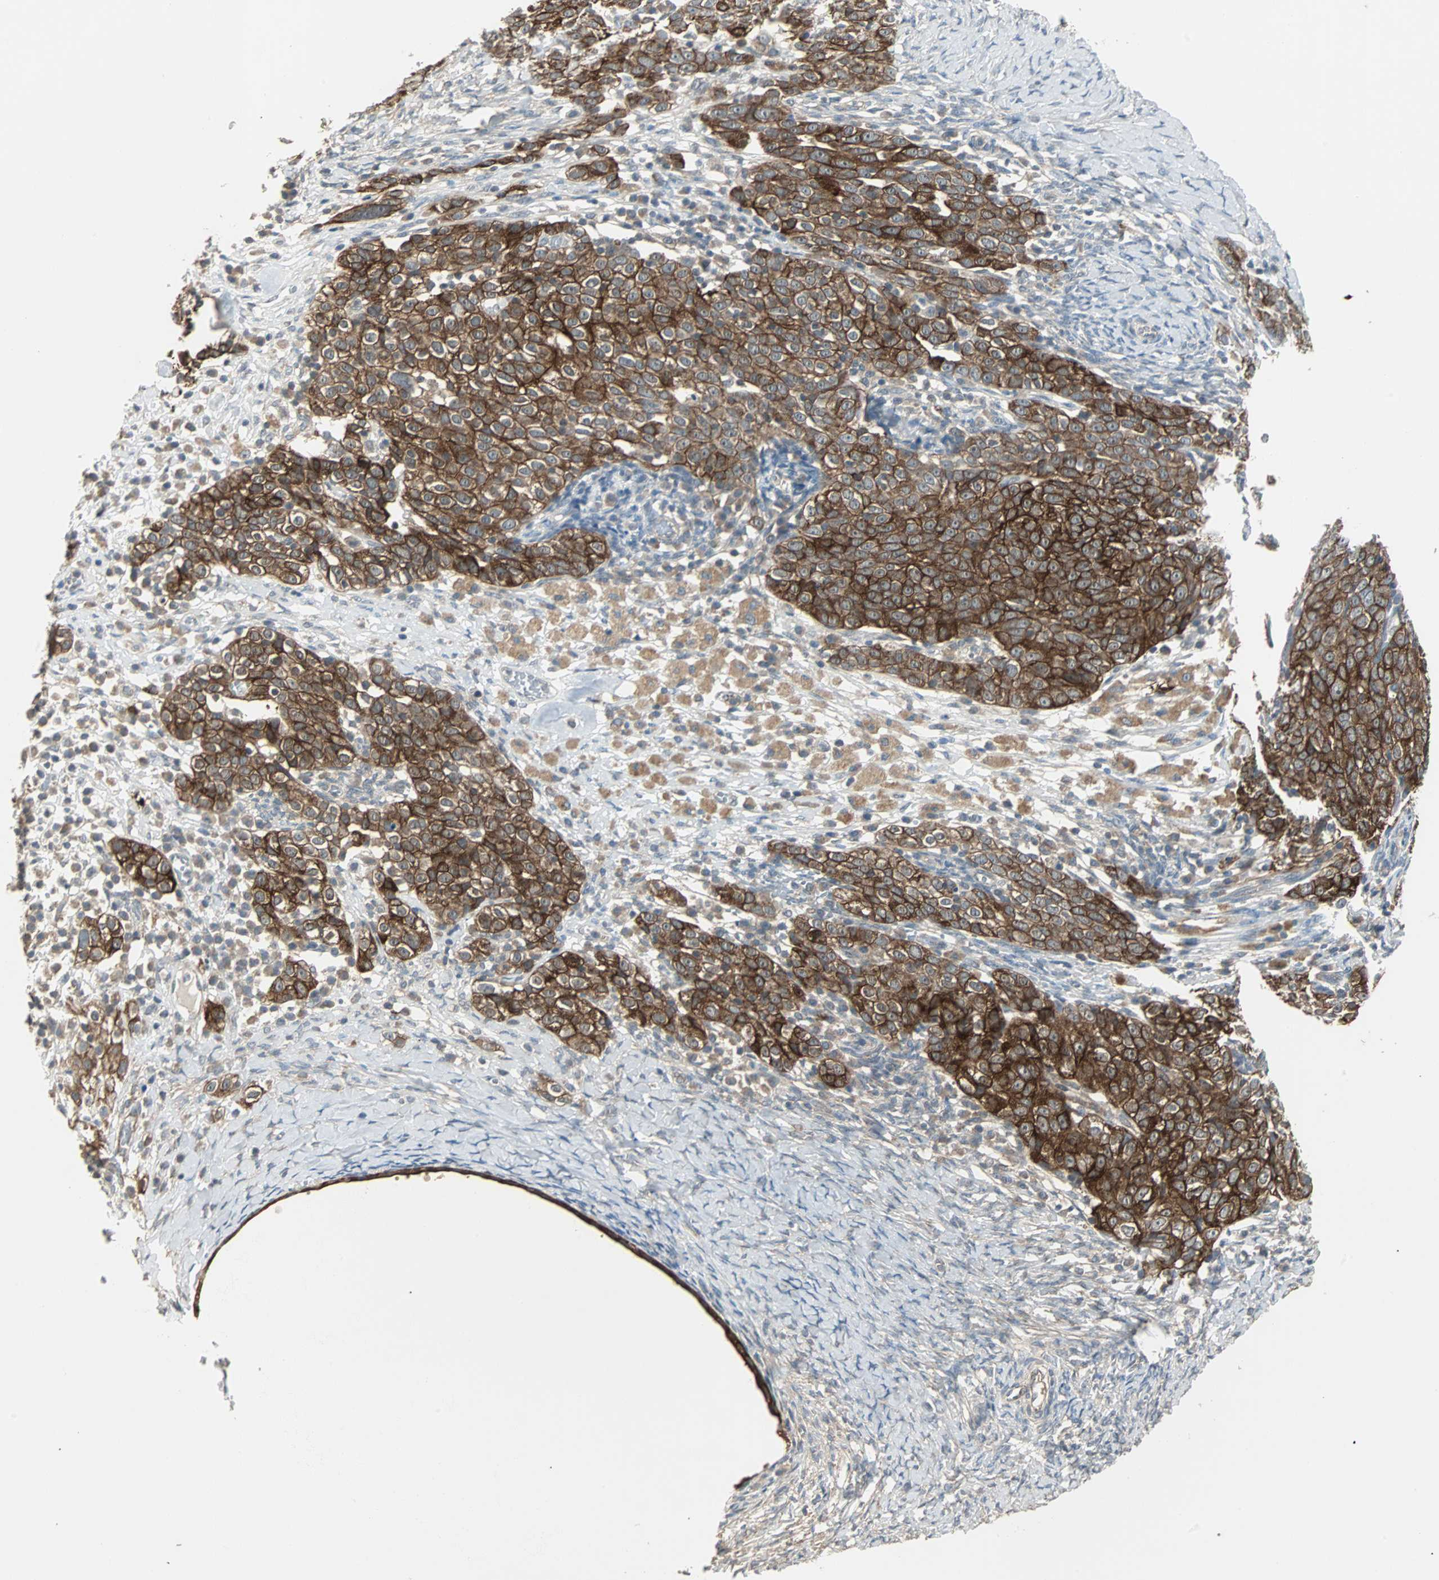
{"staining": {"intensity": "strong", "quantity": ">75%", "location": "cytoplasmic/membranous"}, "tissue": "ovarian cancer", "cell_type": "Tumor cells", "image_type": "cancer", "snomed": [{"axis": "morphology", "description": "Normal tissue, NOS"}, {"axis": "morphology", "description": "Cystadenocarcinoma, serous, NOS"}, {"axis": "topography", "description": "Ovary"}], "caption": "A micrograph of human ovarian cancer stained for a protein reveals strong cytoplasmic/membranous brown staining in tumor cells.", "gene": "CMC2", "patient": {"sex": "female", "age": 62}}